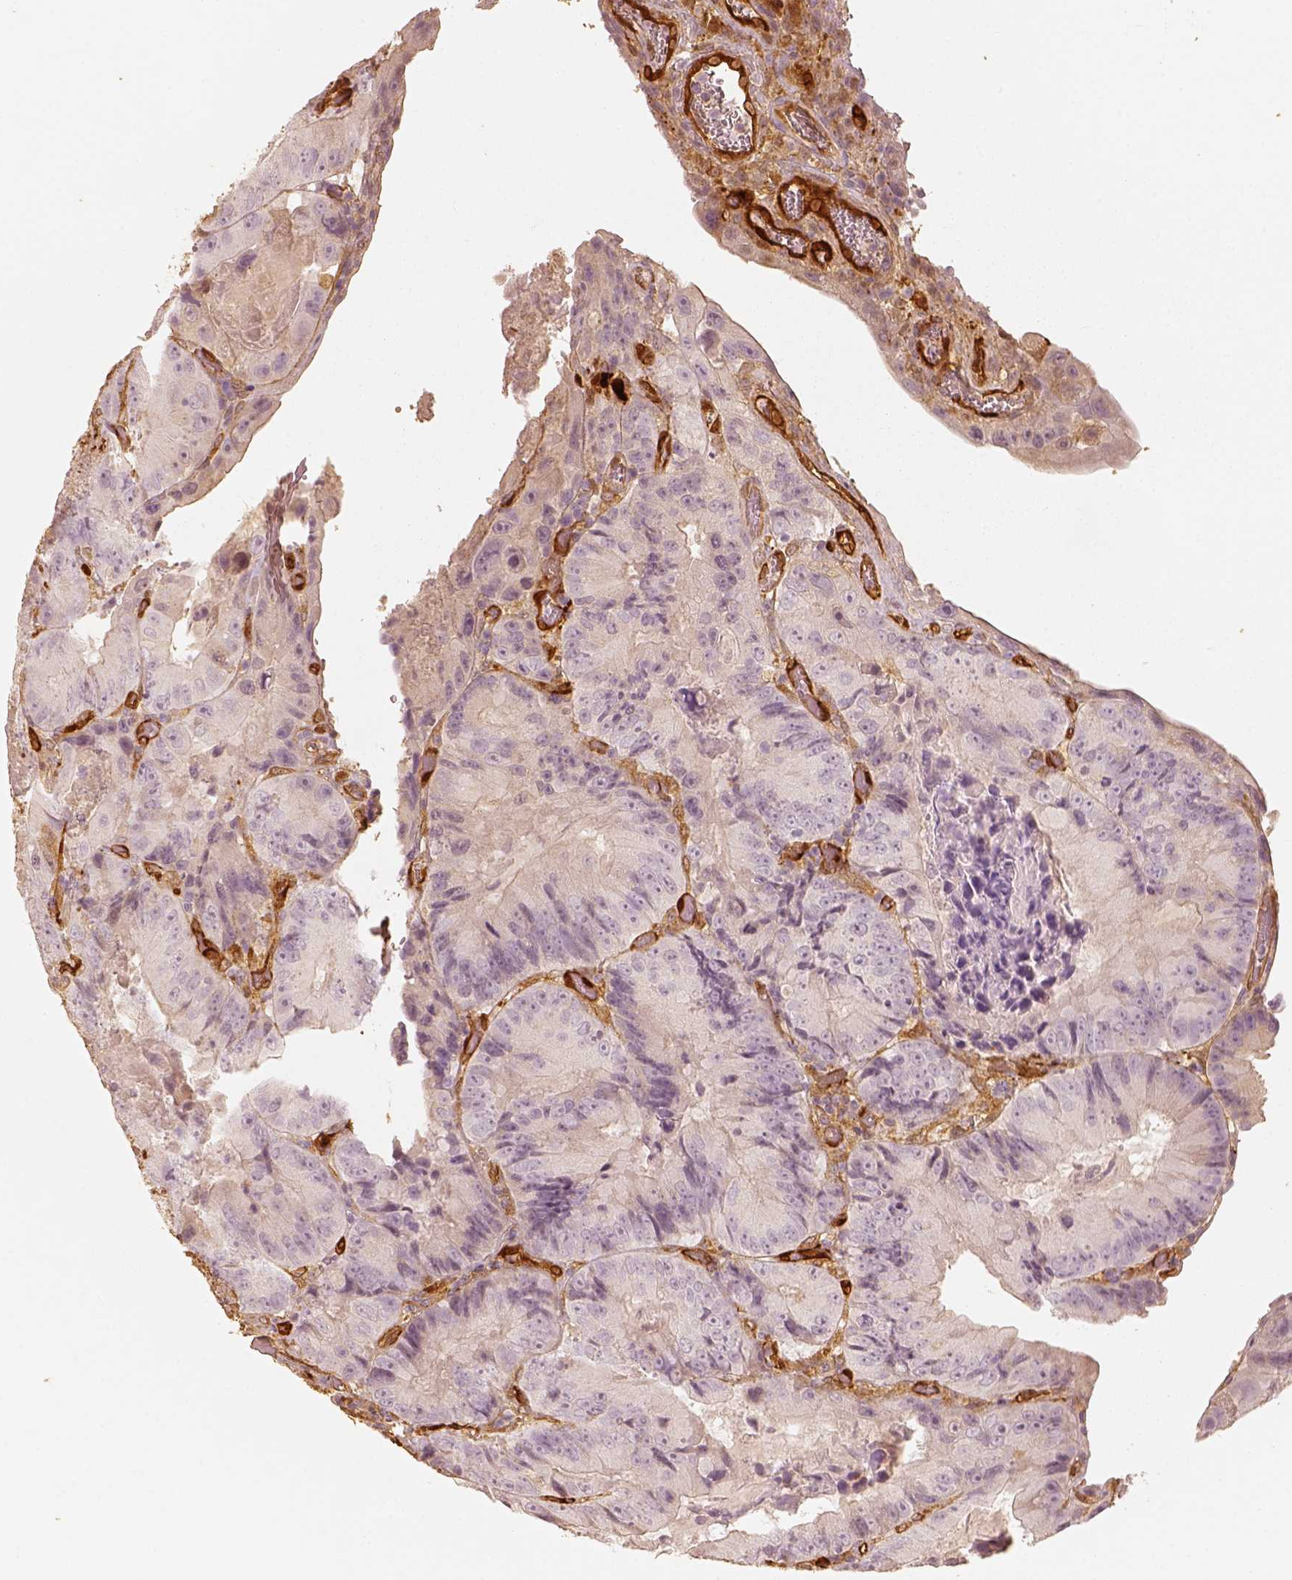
{"staining": {"intensity": "negative", "quantity": "none", "location": "none"}, "tissue": "colorectal cancer", "cell_type": "Tumor cells", "image_type": "cancer", "snomed": [{"axis": "morphology", "description": "Adenocarcinoma, NOS"}, {"axis": "topography", "description": "Colon"}], "caption": "Tumor cells show no significant protein positivity in colorectal cancer (adenocarcinoma).", "gene": "FSCN1", "patient": {"sex": "female", "age": 86}}